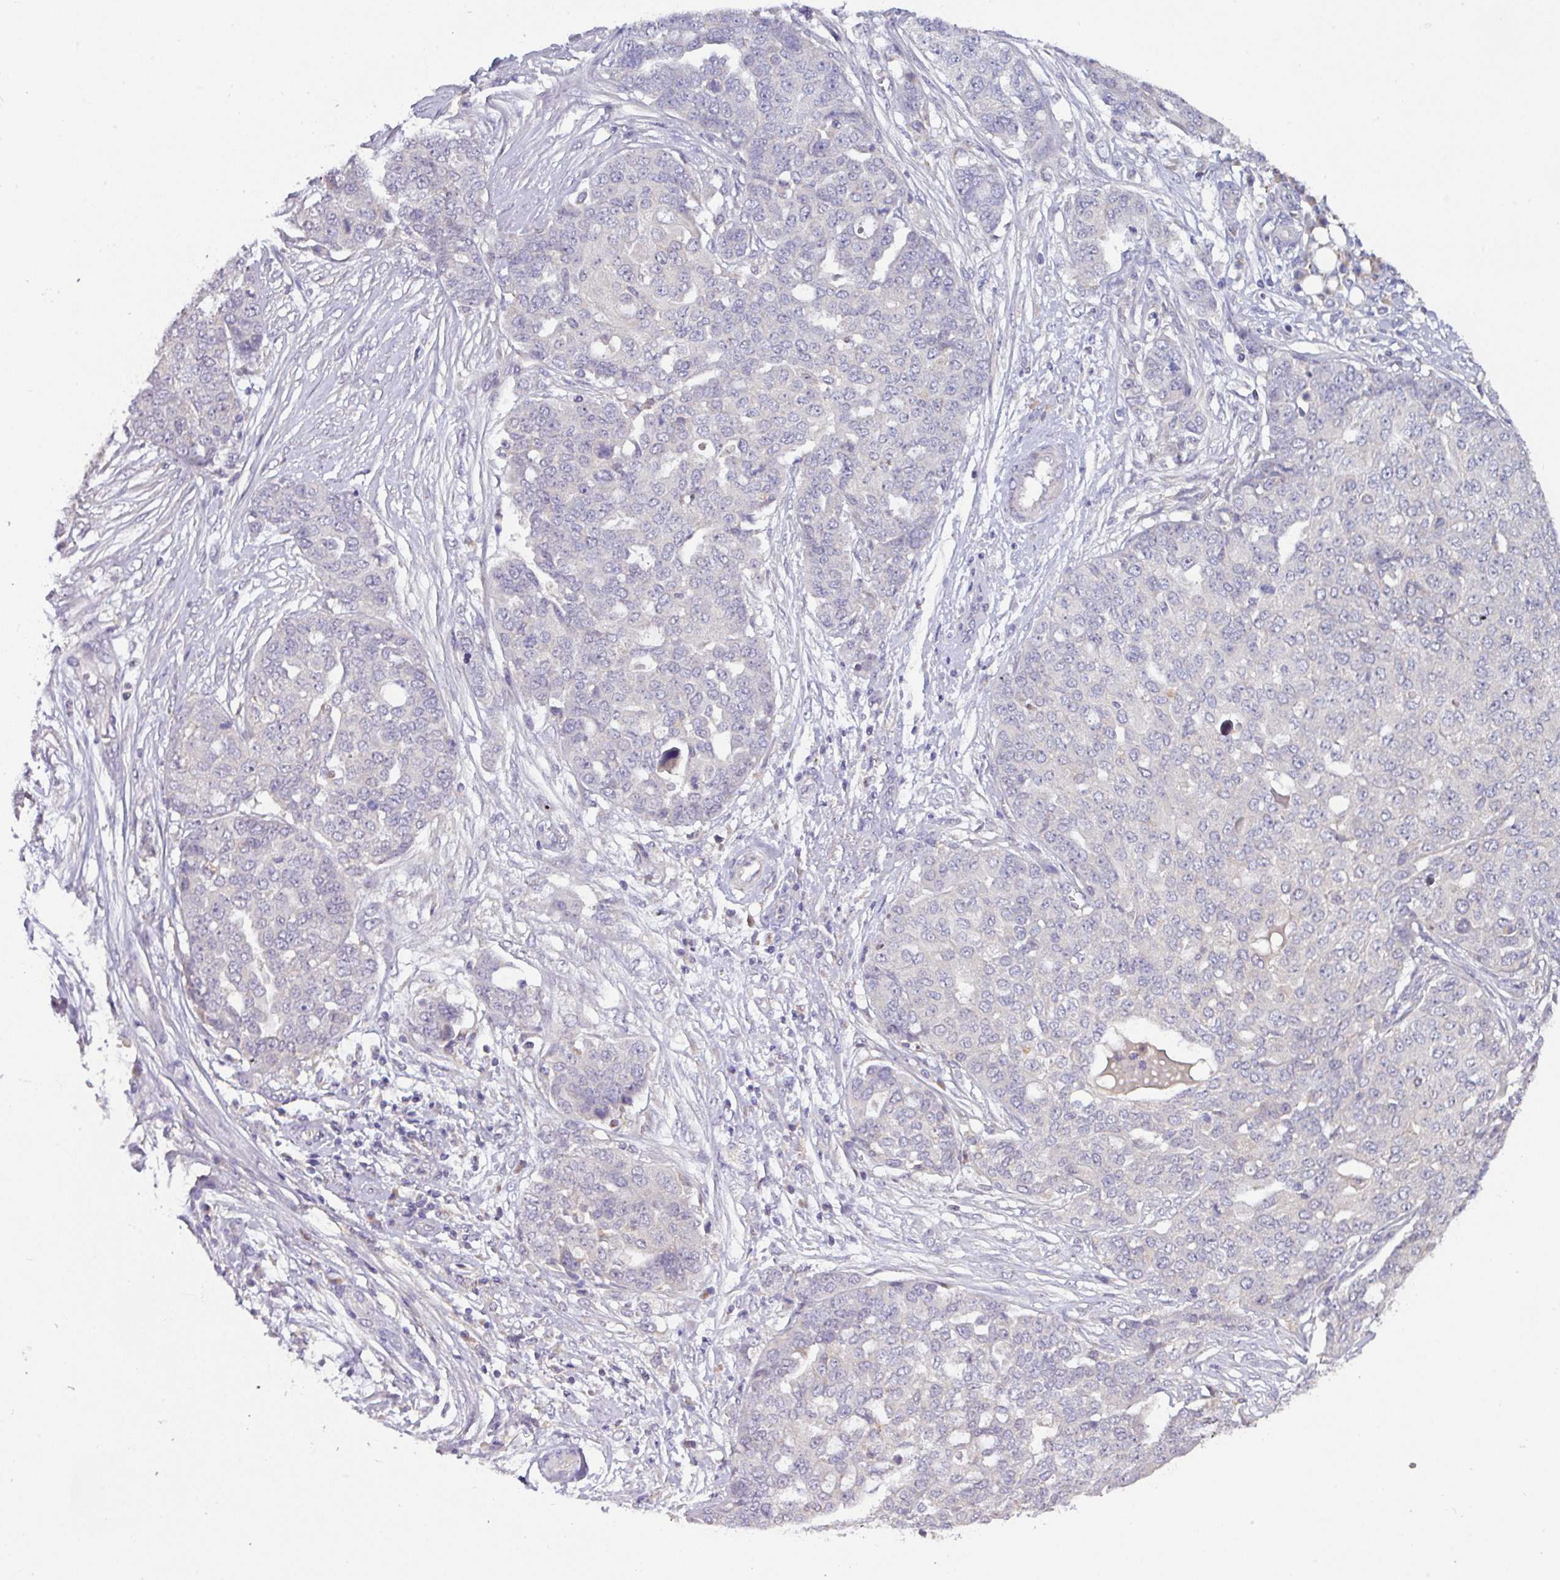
{"staining": {"intensity": "negative", "quantity": "none", "location": "none"}, "tissue": "ovarian cancer", "cell_type": "Tumor cells", "image_type": "cancer", "snomed": [{"axis": "morphology", "description": "Cystadenocarcinoma, serous, NOS"}, {"axis": "topography", "description": "Soft tissue"}, {"axis": "topography", "description": "Ovary"}], "caption": "Image shows no significant protein expression in tumor cells of ovarian cancer.", "gene": "AEBP2", "patient": {"sex": "female", "age": 57}}